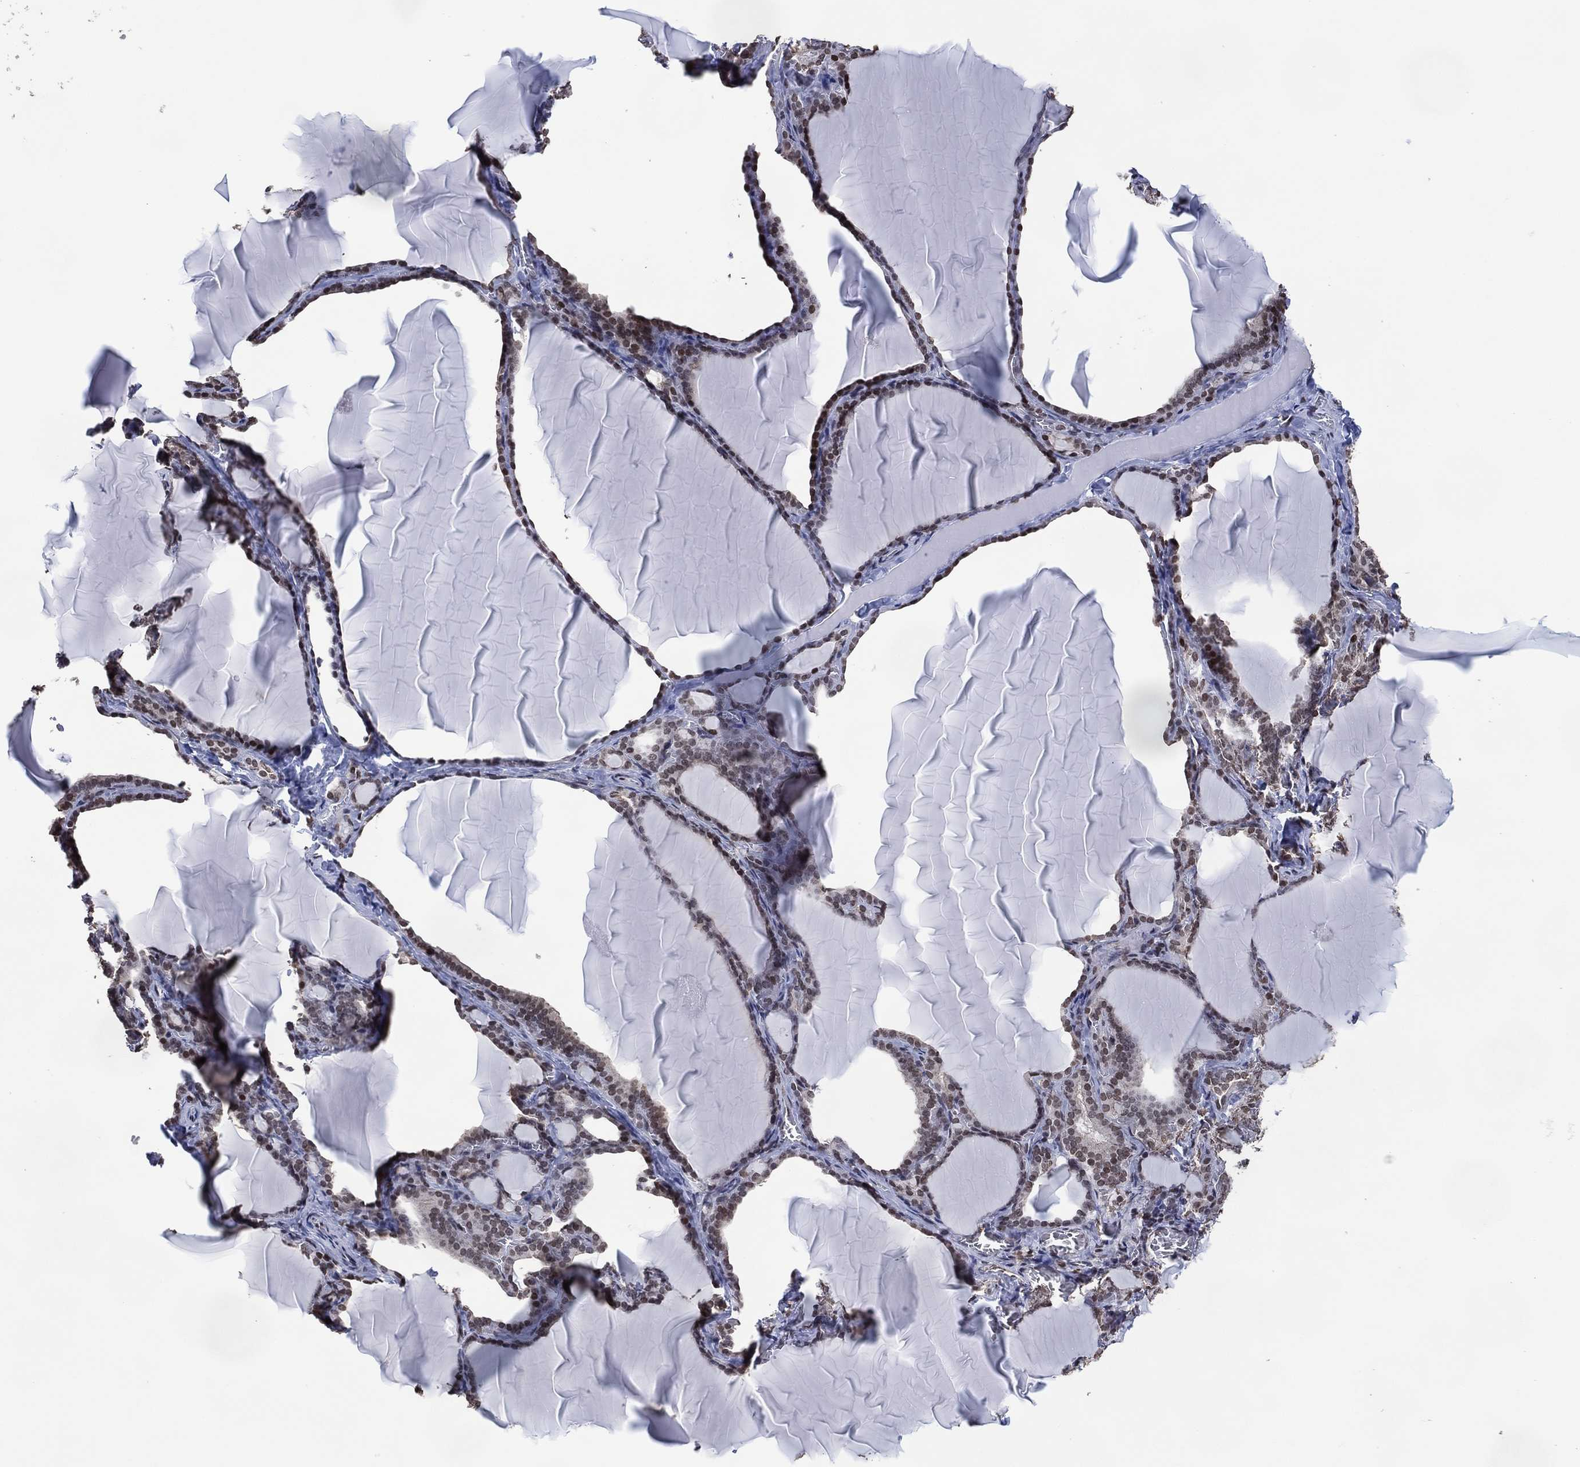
{"staining": {"intensity": "moderate", "quantity": "25%-75%", "location": "nuclear"}, "tissue": "thyroid gland", "cell_type": "Glandular cells", "image_type": "normal", "snomed": [{"axis": "morphology", "description": "Normal tissue, NOS"}, {"axis": "morphology", "description": "Hyperplasia, NOS"}, {"axis": "topography", "description": "Thyroid gland"}], "caption": "A brown stain shows moderate nuclear positivity of a protein in glandular cells of normal thyroid gland. Nuclei are stained in blue.", "gene": "EHMT1", "patient": {"sex": "female", "age": 27}}